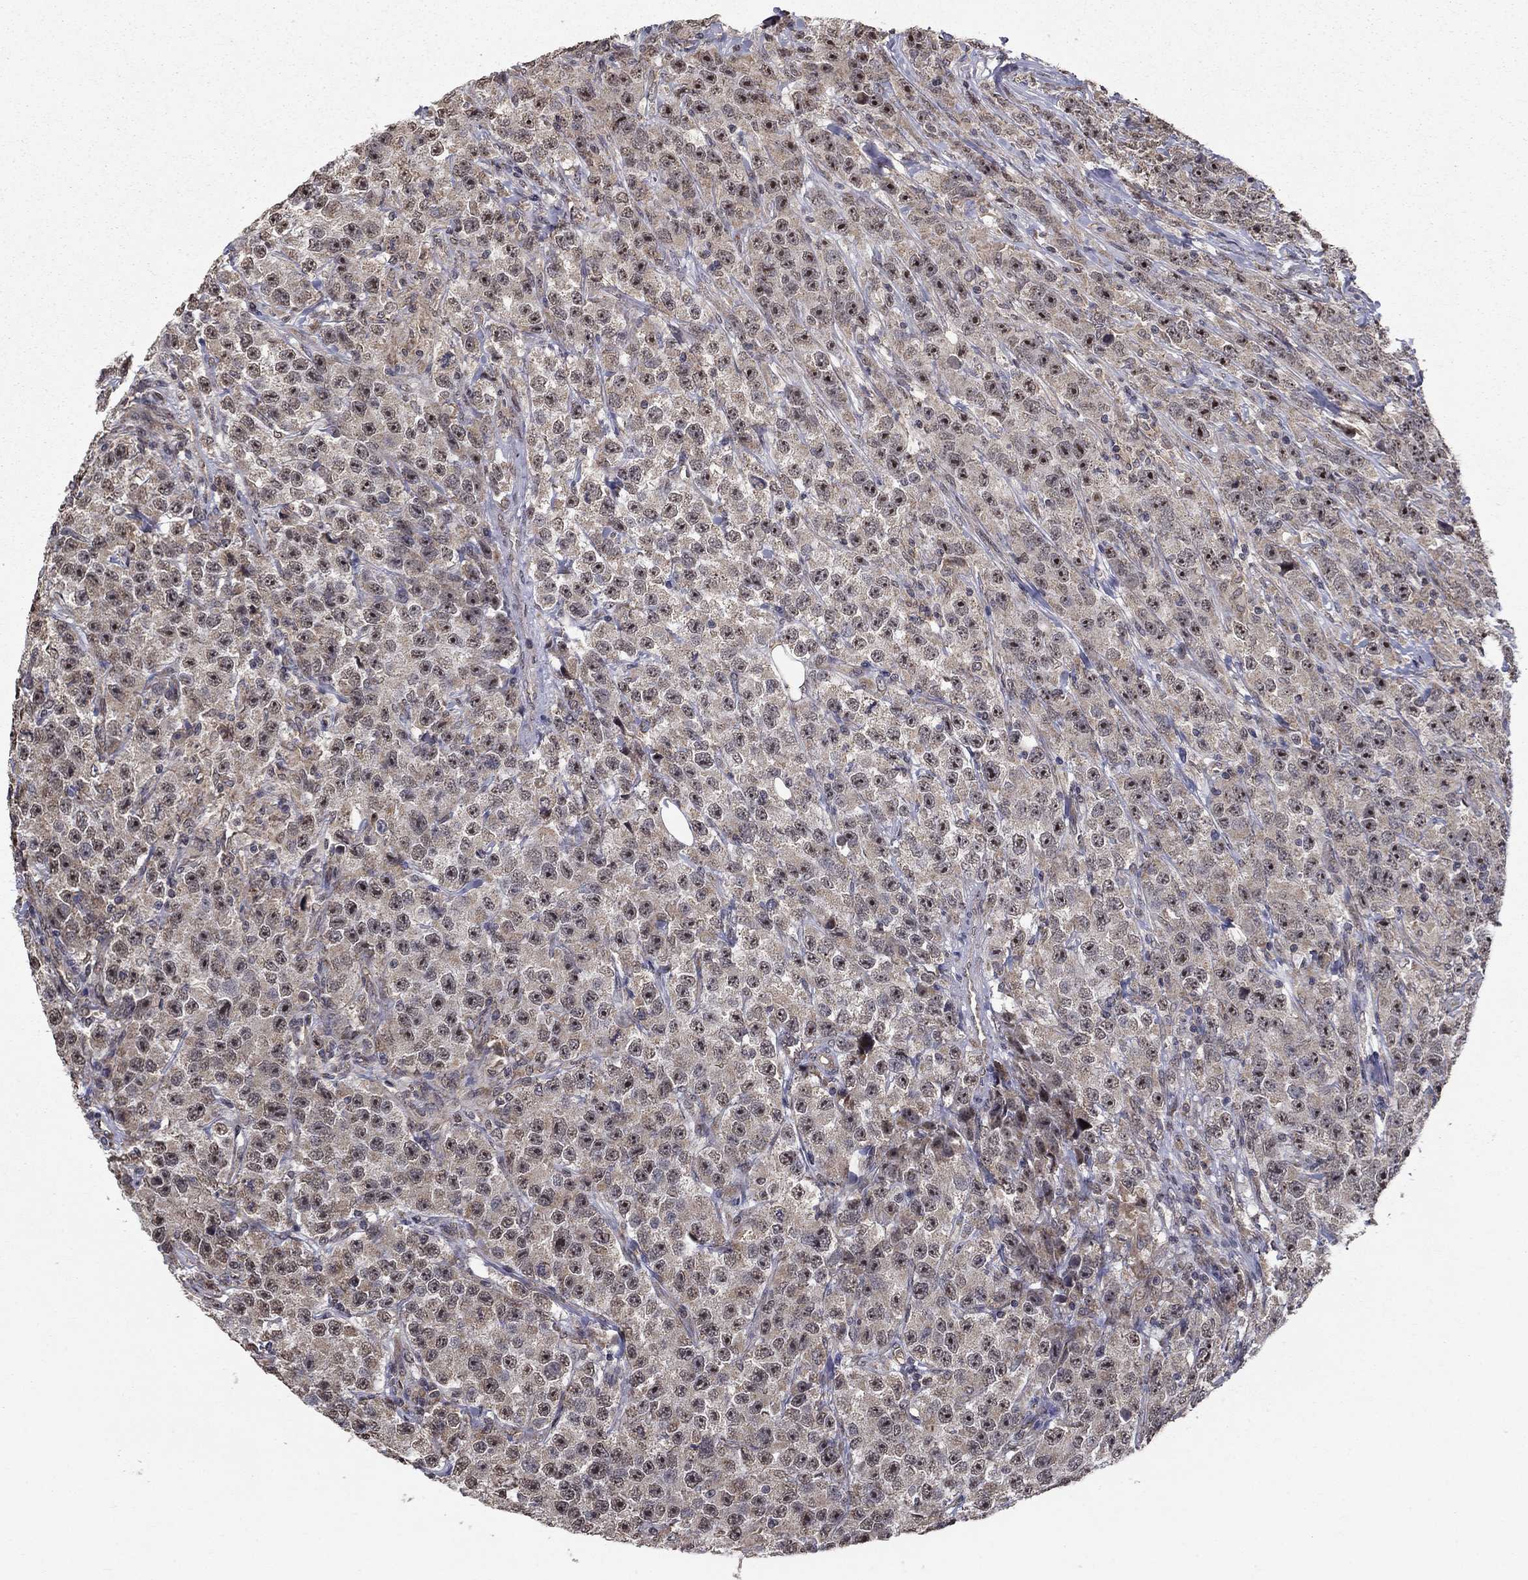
{"staining": {"intensity": "moderate", "quantity": "<25%", "location": "nuclear"}, "tissue": "testis cancer", "cell_type": "Tumor cells", "image_type": "cancer", "snomed": [{"axis": "morphology", "description": "Seminoma, NOS"}, {"axis": "topography", "description": "Testis"}], "caption": "Testis cancer stained with DAB immunohistochemistry shows low levels of moderate nuclear staining in approximately <25% of tumor cells.", "gene": "SLC2A13", "patient": {"sex": "male", "age": 59}}